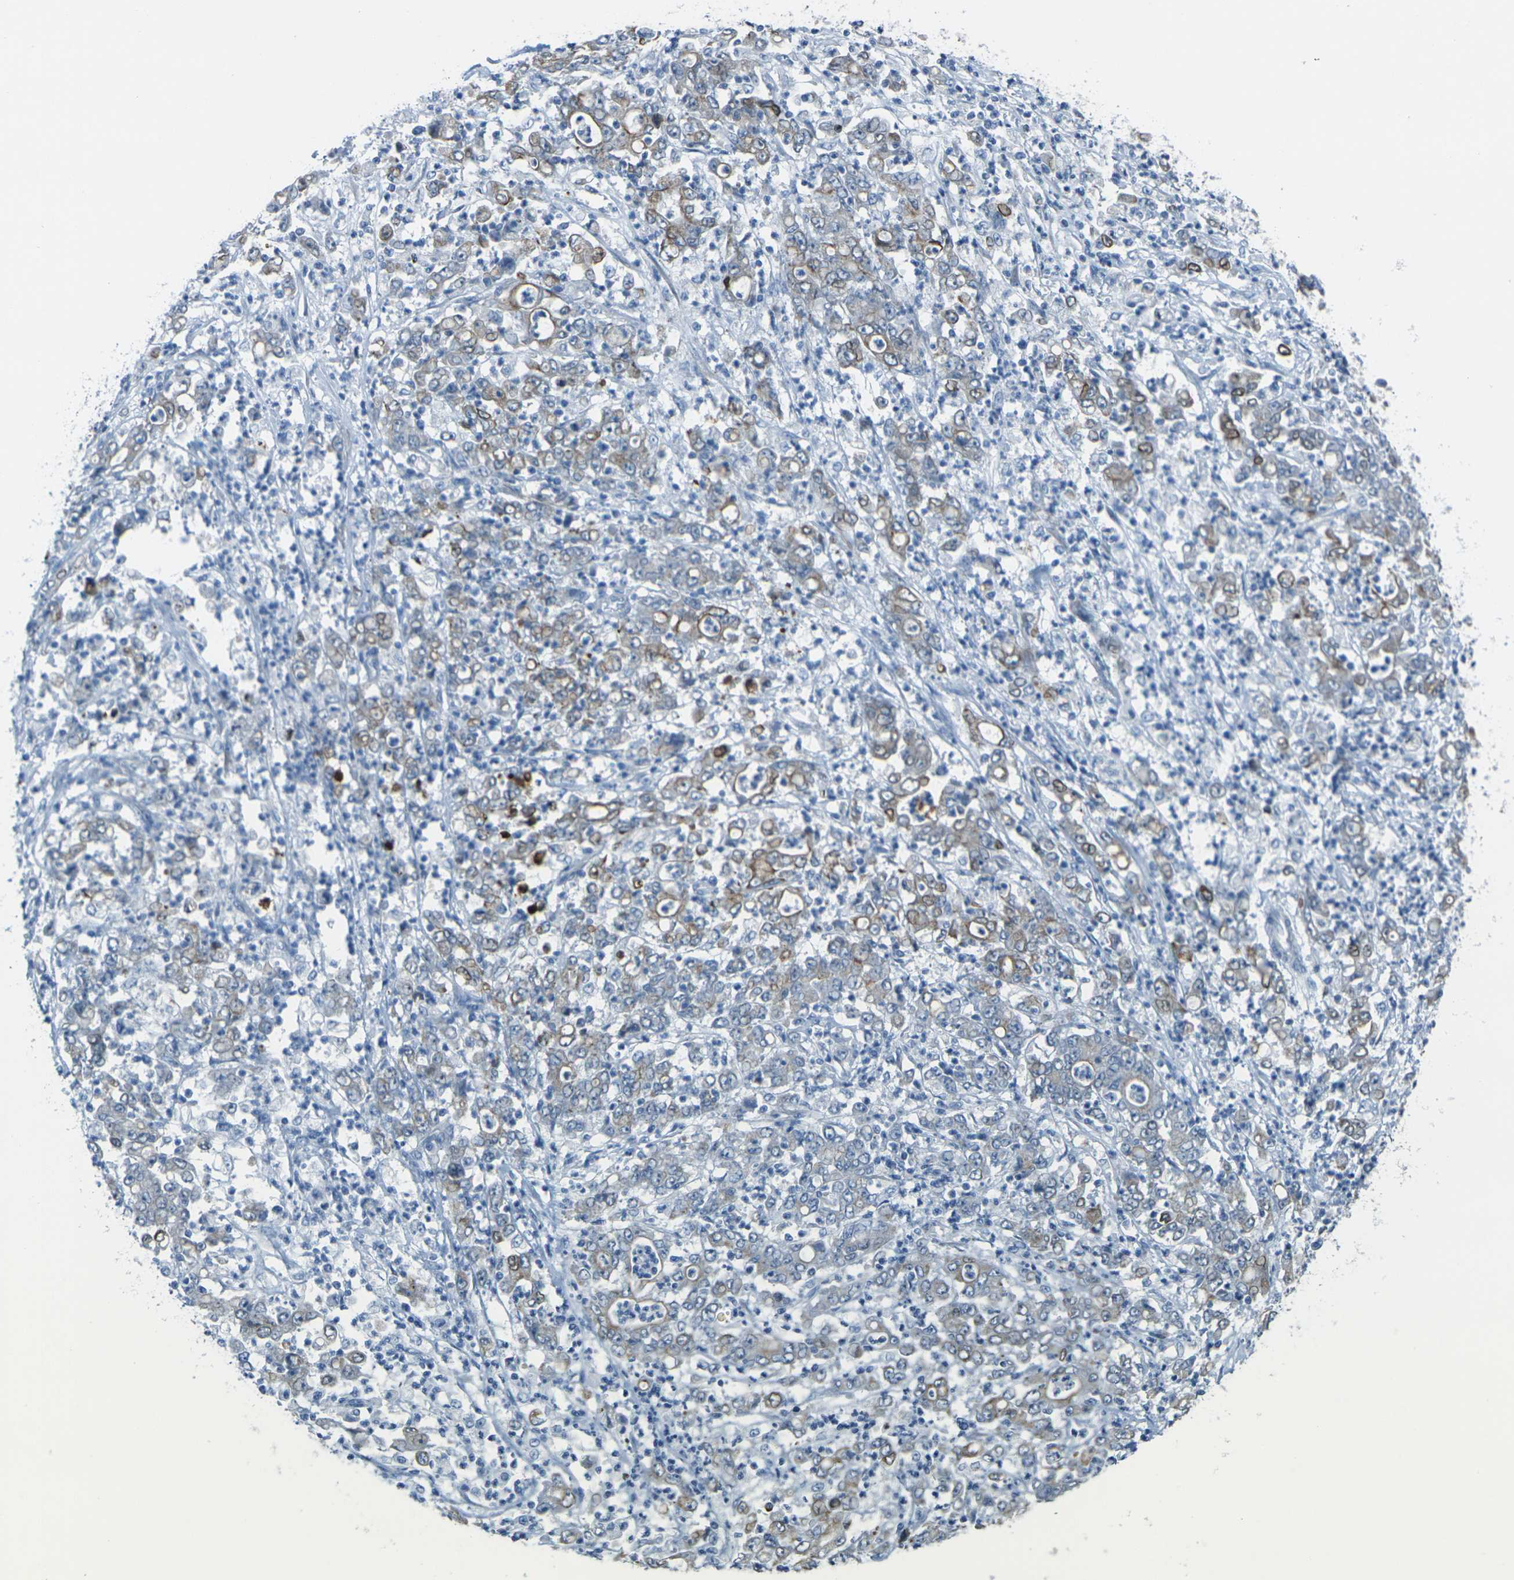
{"staining": {"intensity": "moderate", "quantity": "<25%", "location": "cytoplasmic/membranous"}, "tissue": "stomach cancer", "cell_type": "Tumor cells", "image_type": "cancer", "snomed": [{"axis": "morphology", "description": "Adenocarcinoma, NOS"}, {"axis": "topography", "description": "Stomach, lower"}], "caption": "High-power microscopy captured an immunohistochemistry photomicrograph of stomach cancer, revealing moderate cytoplasmic/membranous positivity in approximately <25% of tumor cells.", "gene": "ANKRD46", "patient": {"sex": "female", "age": 71}}